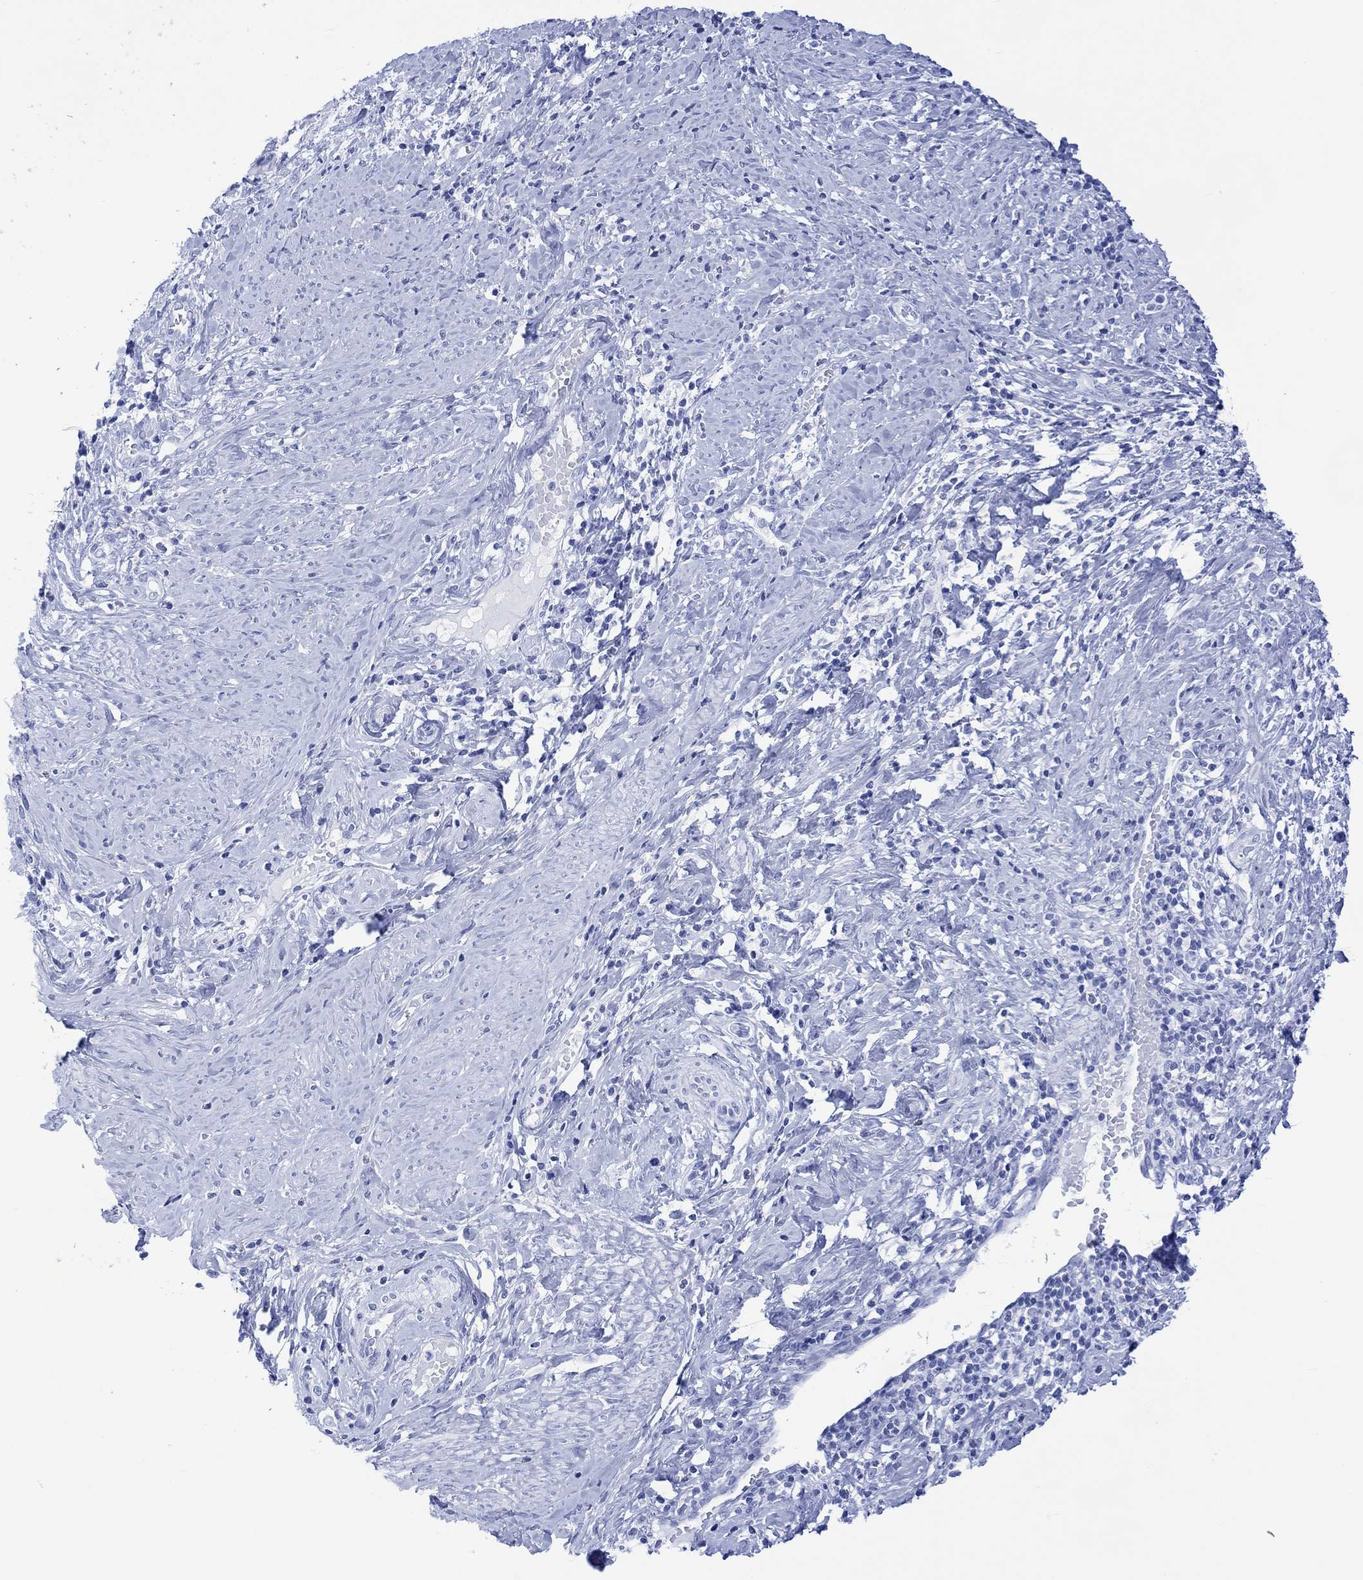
{"staining": {"intensity": "negative", "quantity": "none", "location": "none"}, "tissue": "cervical cancer", "cell_type": "Tumor cells", "image_type": "cancer", "snomed": [{"axis": "morphology", "description": "Adenocarcinoma, NOS"}, {"axis": "topography", "description": "Cervix"}], "caption": "This is an immunohistochemistry photomicrograph of cervical adenocarcinoma. There is no positivity in tumor cells.", "gene": "CELF4", "patient": {"sex": "female", "age": 42}}